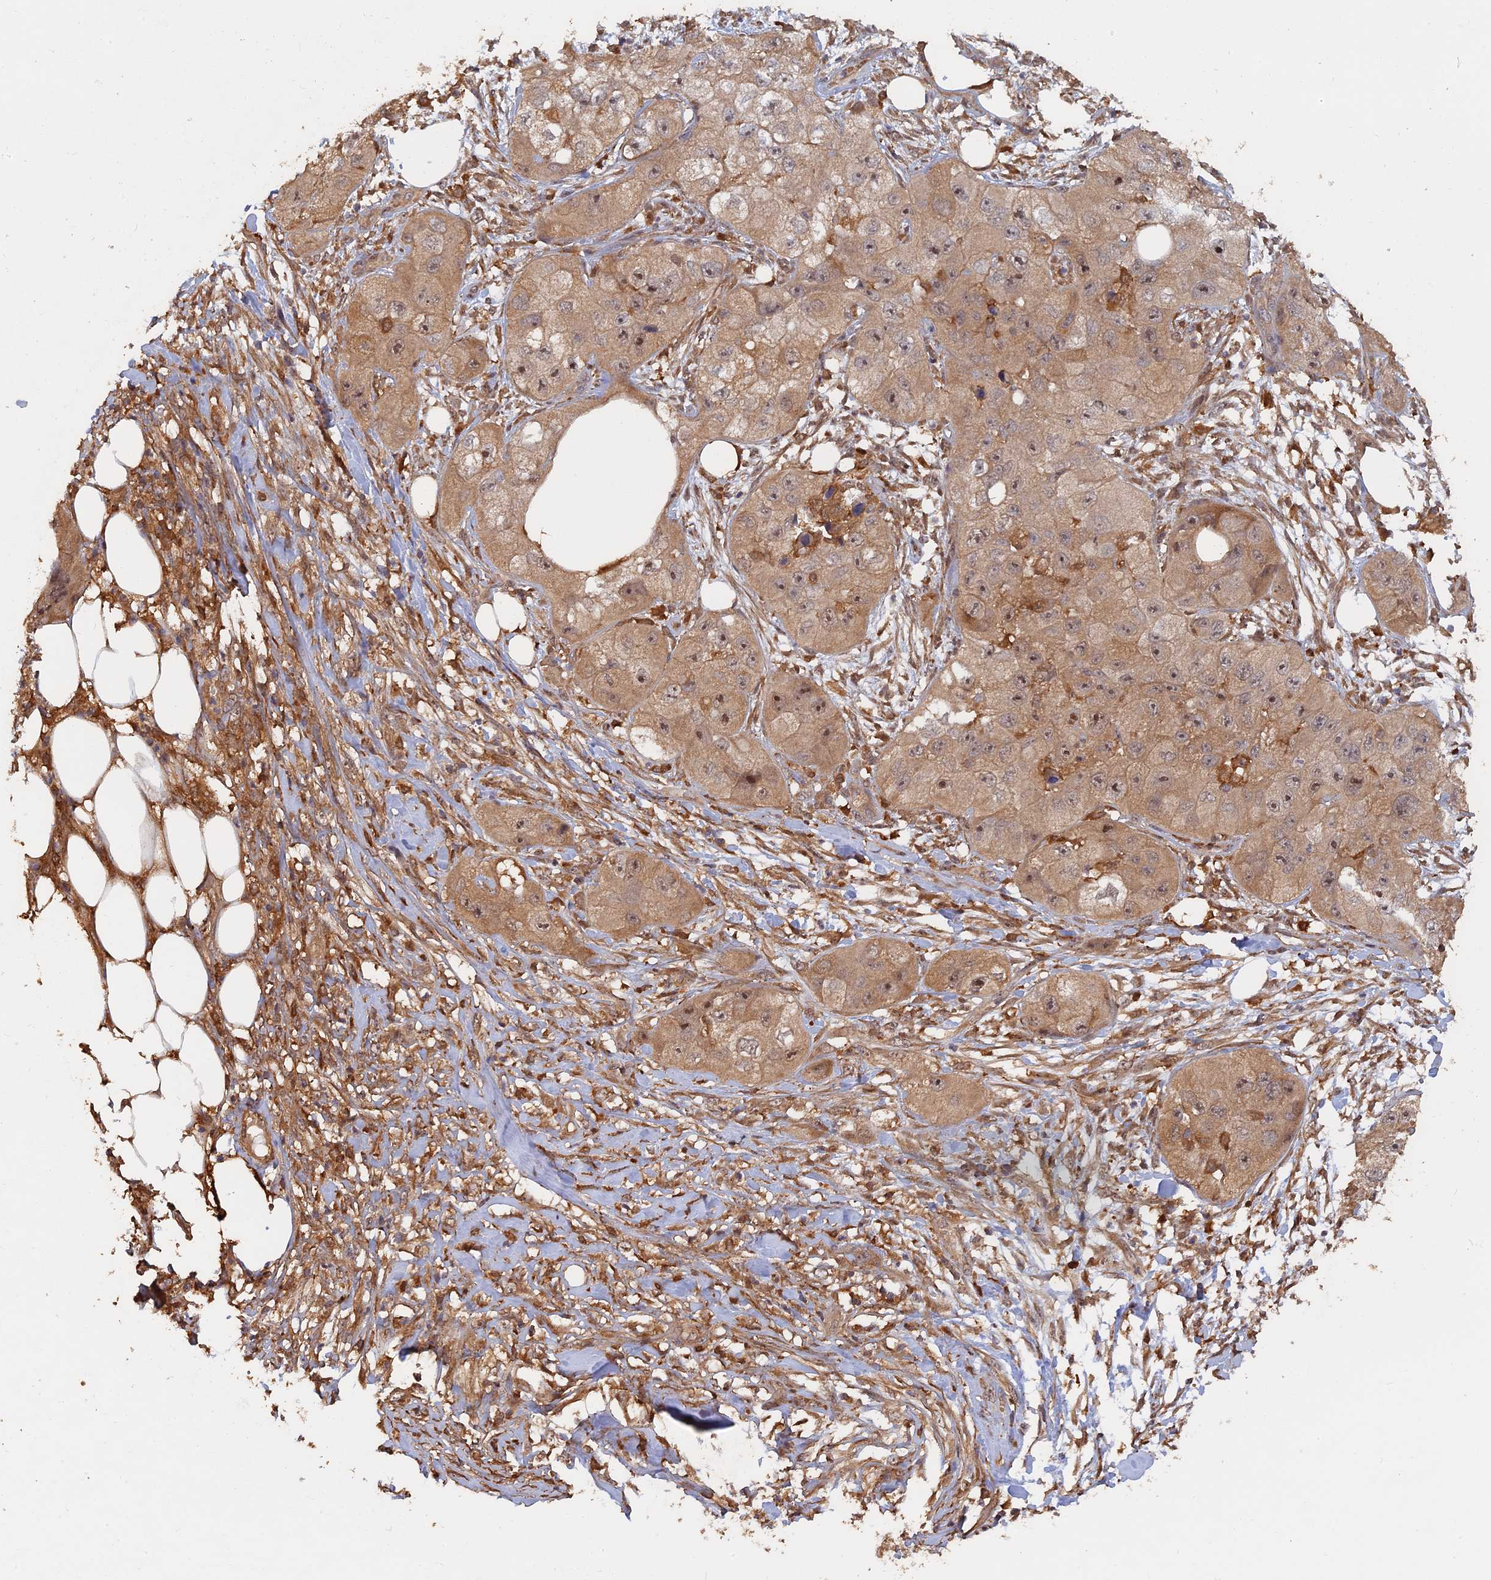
{"staining": {"intensity": "moderate", "quantity": ">75%", "location": "cytoplasmic/membranous,nuclear"}, "tissue": "skin cancer", "cell_type": "Tumor cells", "image_type": "cancer", "snomed": [{"axis": "morphology", "description": "Squamous cell carcinoma, NOS"}, {"axis": "topography", "description": "Skin"}, {"axis": "topography", "description": "Subcutis"}], "caption": "This is a photomicrograph of IHC staining of skin cancer, which shows moderate staining in the cytoplasmic/membranous and nuclear of tumor cells.", "gene": "SAC3D1", "patient": {"sex": "male", "age": 73}}